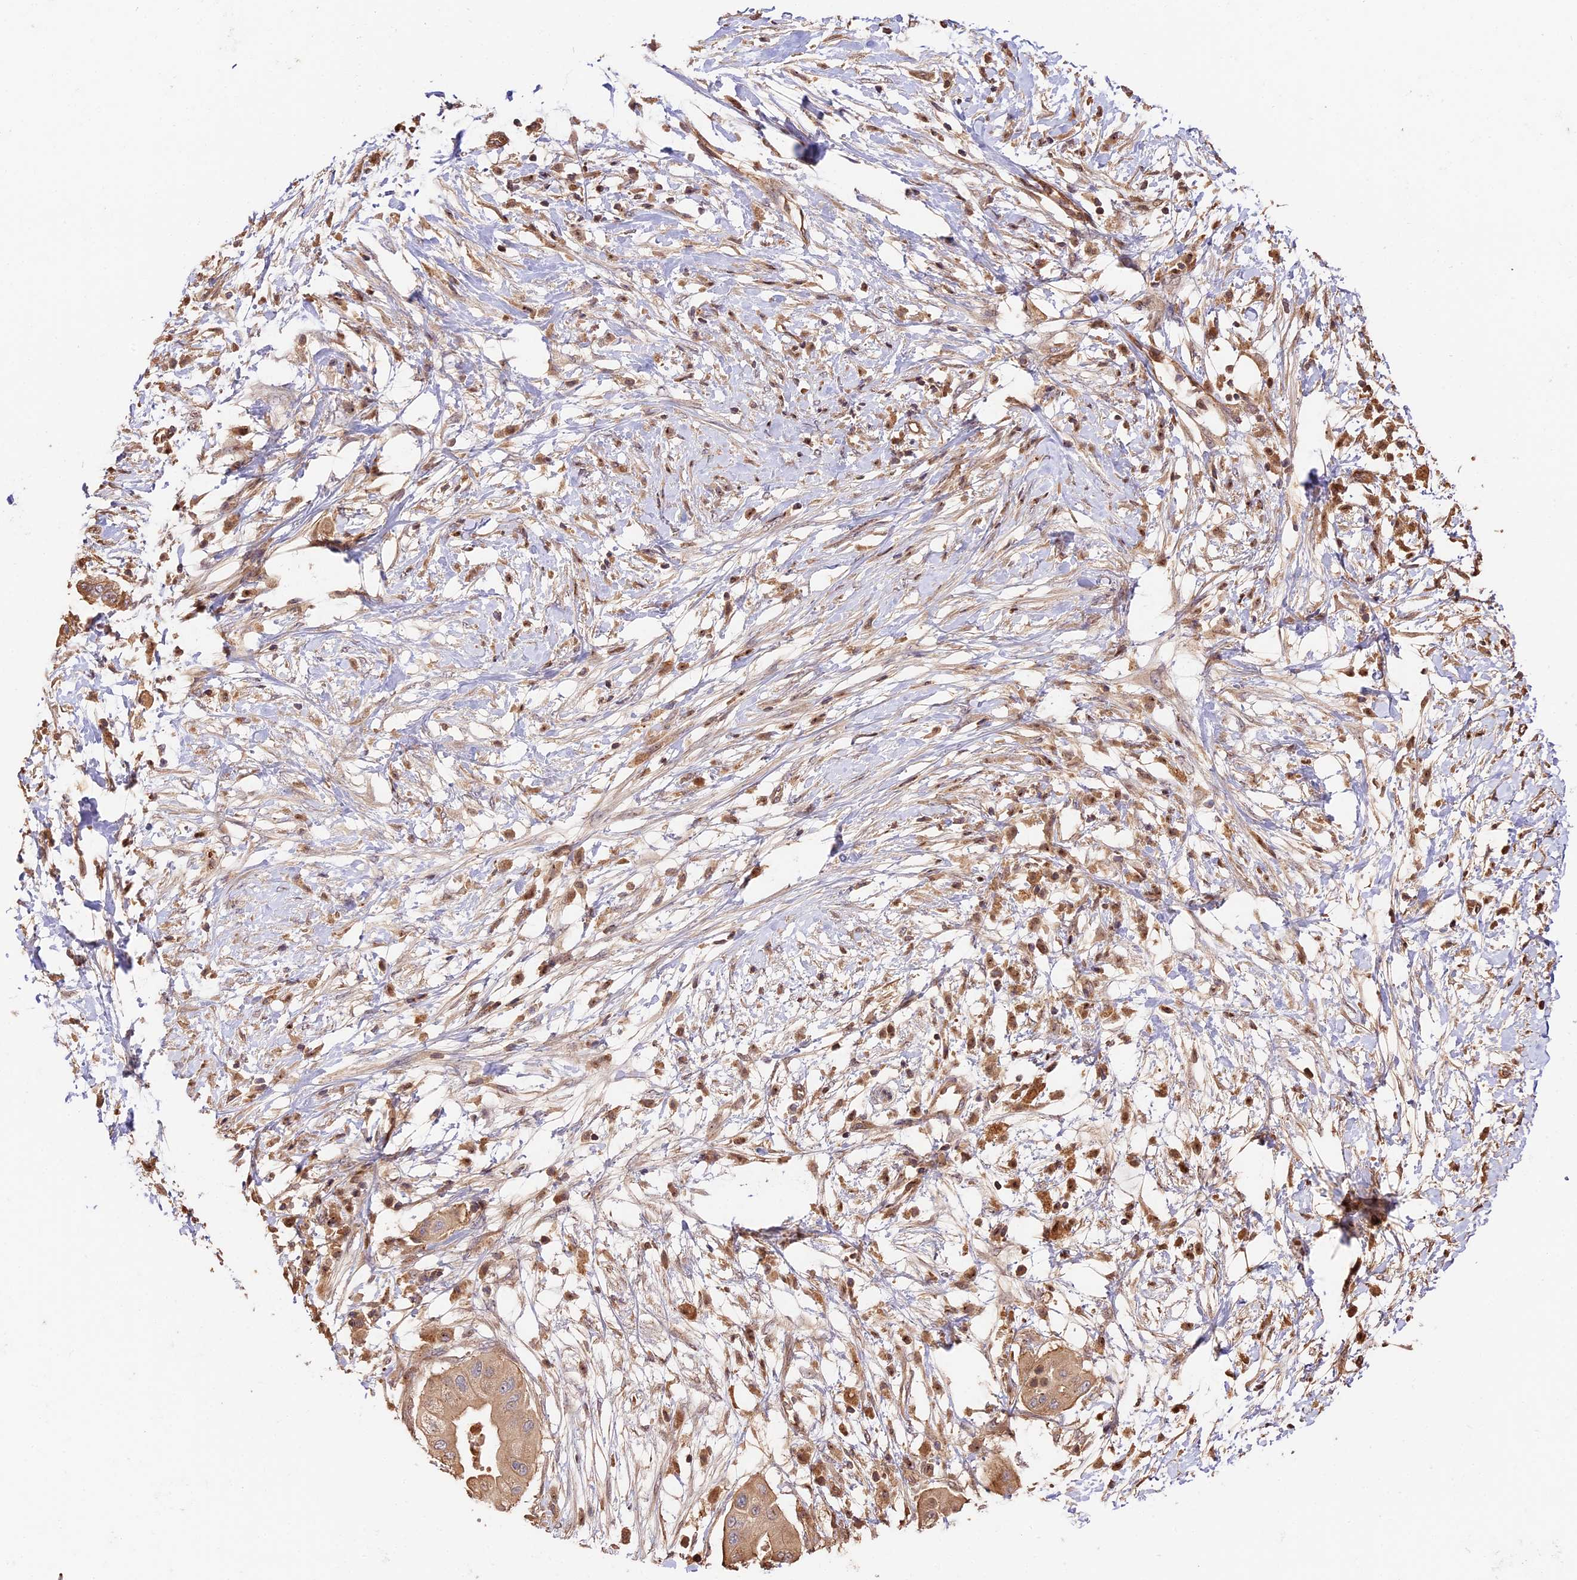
{"staining": {"intensity": "moderate", "quantity": ">75%", "location": "cytoplasmic/membranous"}, "tissue": "pancreatic cancer", "cell_type": "Tumor cells", "image_type": "cancer", "snomed": [{"axis": "morphology", "description": "Adenocarcinoma, NOS"}, {"axis": "topography", "description": "Pancreas"}], "caption": "Immunohistochemical staining of human pancreatic cancer shows medium levels of moderate cytoplasmic/membranous expression in approximately >75% of tumor cells. The staining was performed using DAB, with brown indicating positive protein expression. Nuclei are stained blue with hematoxylin.", "gene": "PPP1R37", "patient": {"sex": "male", "age": 68}}